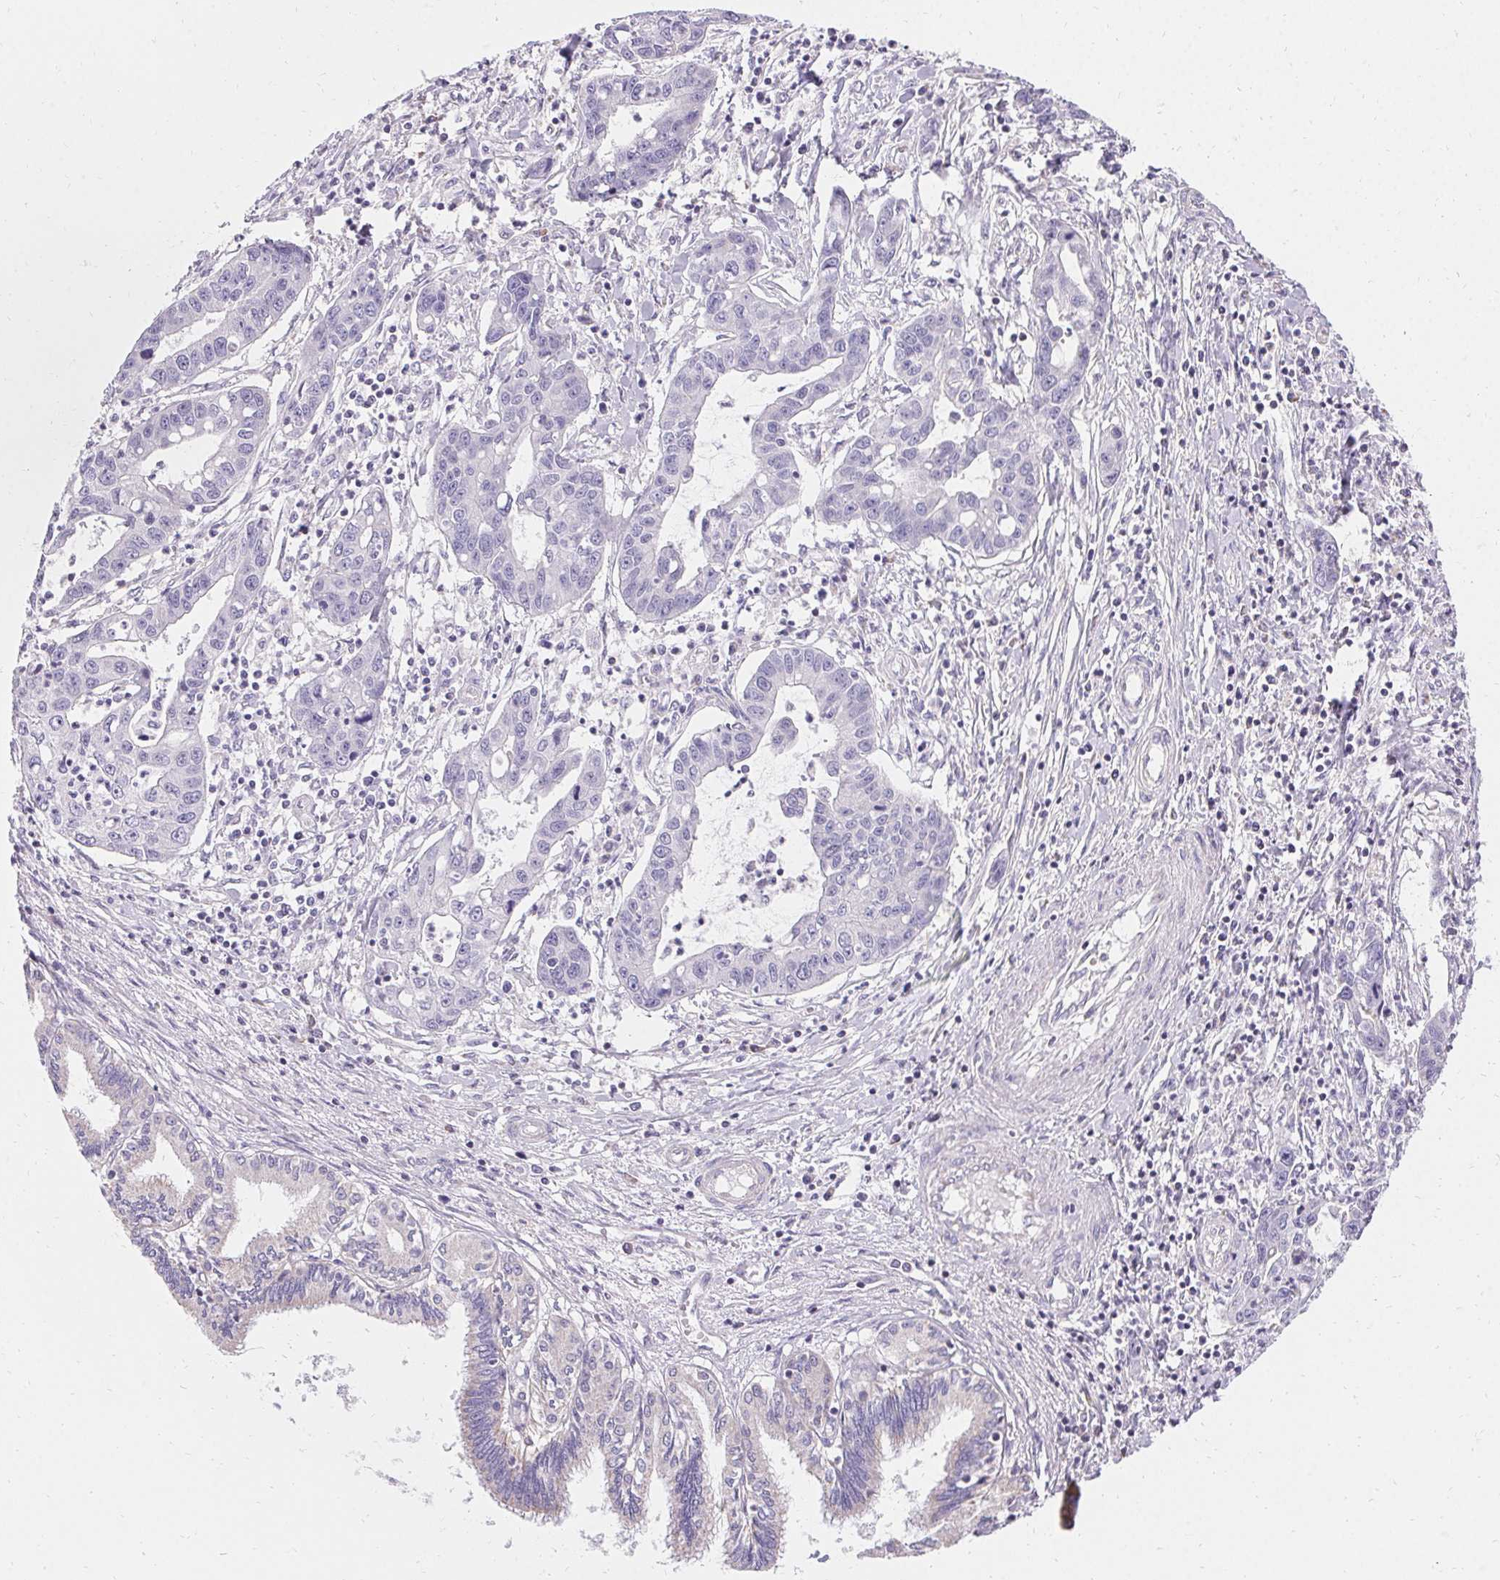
{"staining": {"intensity": "negative", "quantity": "none", "location": "none"}, "tissue": "liver cancer", "cell_type": "Tumor cells", "image_type": "cancer", "snomed": [{"axis": "morphology", "description": "Cholangiocarcinoma"}, {"axis": "topography", "description": "Liver"}], "caption": "A histopathology image of human liver cancer is negative for staining in tumor cells.", "gene": "ASGR2", "patient": {"sex": "male", "age": 58}}